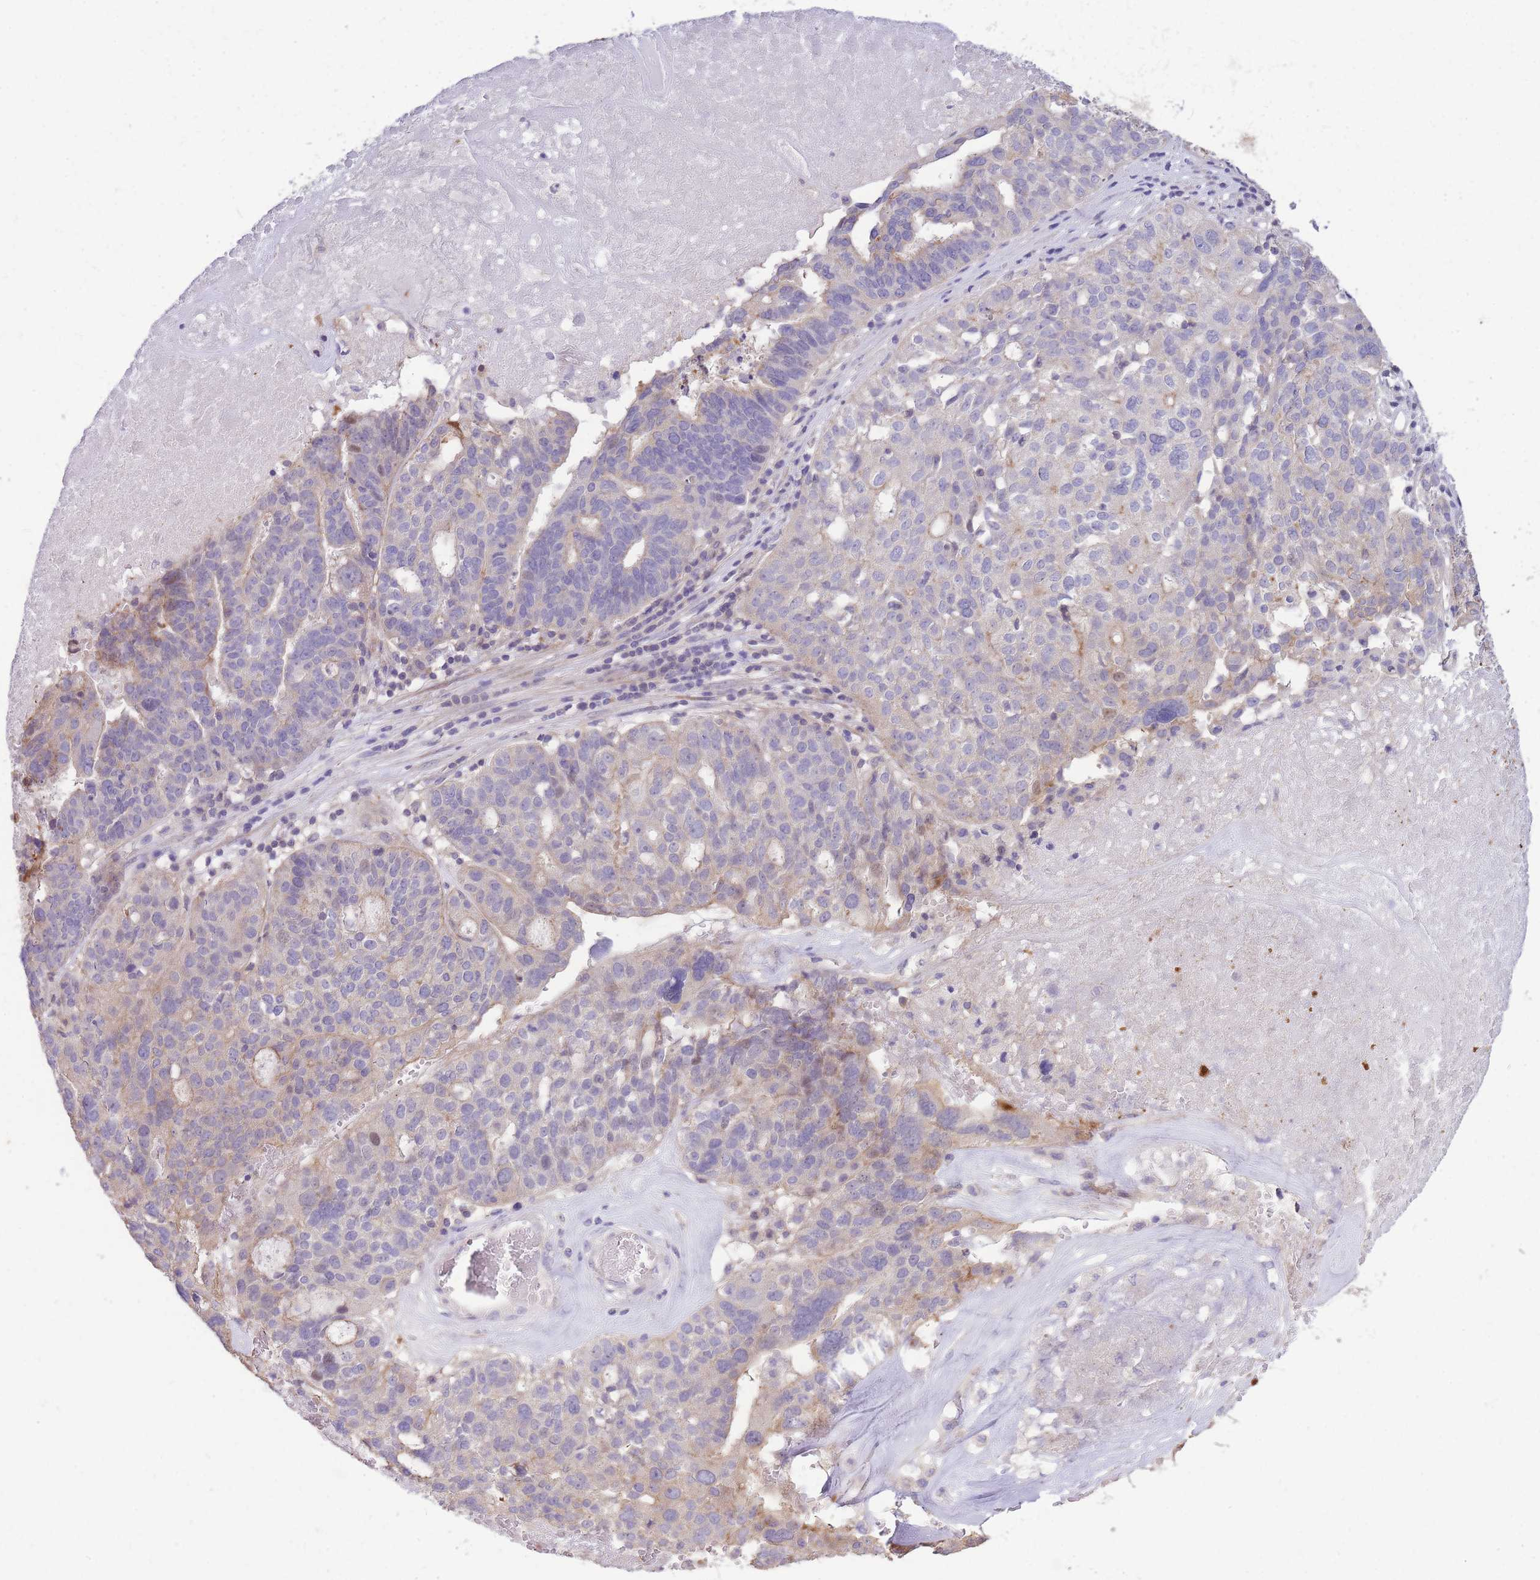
{"staining": {"intensity": "weak", "quantity": "<25%", "location": "cytoplasmic/membranous"}, "tissue": "ovarian cancer", "cell_type": "Tumor cells", "image_type": "cancer", "snomed": [{"axis": "morphology", "description": "Cystadenocarcinoma, serous, NOS"}, {"axis": "topography", "description": "Ovary"}], "caption": "The micrograph exhibits no significant staining in tumor cells of serous cystadenocarcinoma (ovarian).", "gene": "OR5T1", "patient": {"sex": "female", "age": 59}}